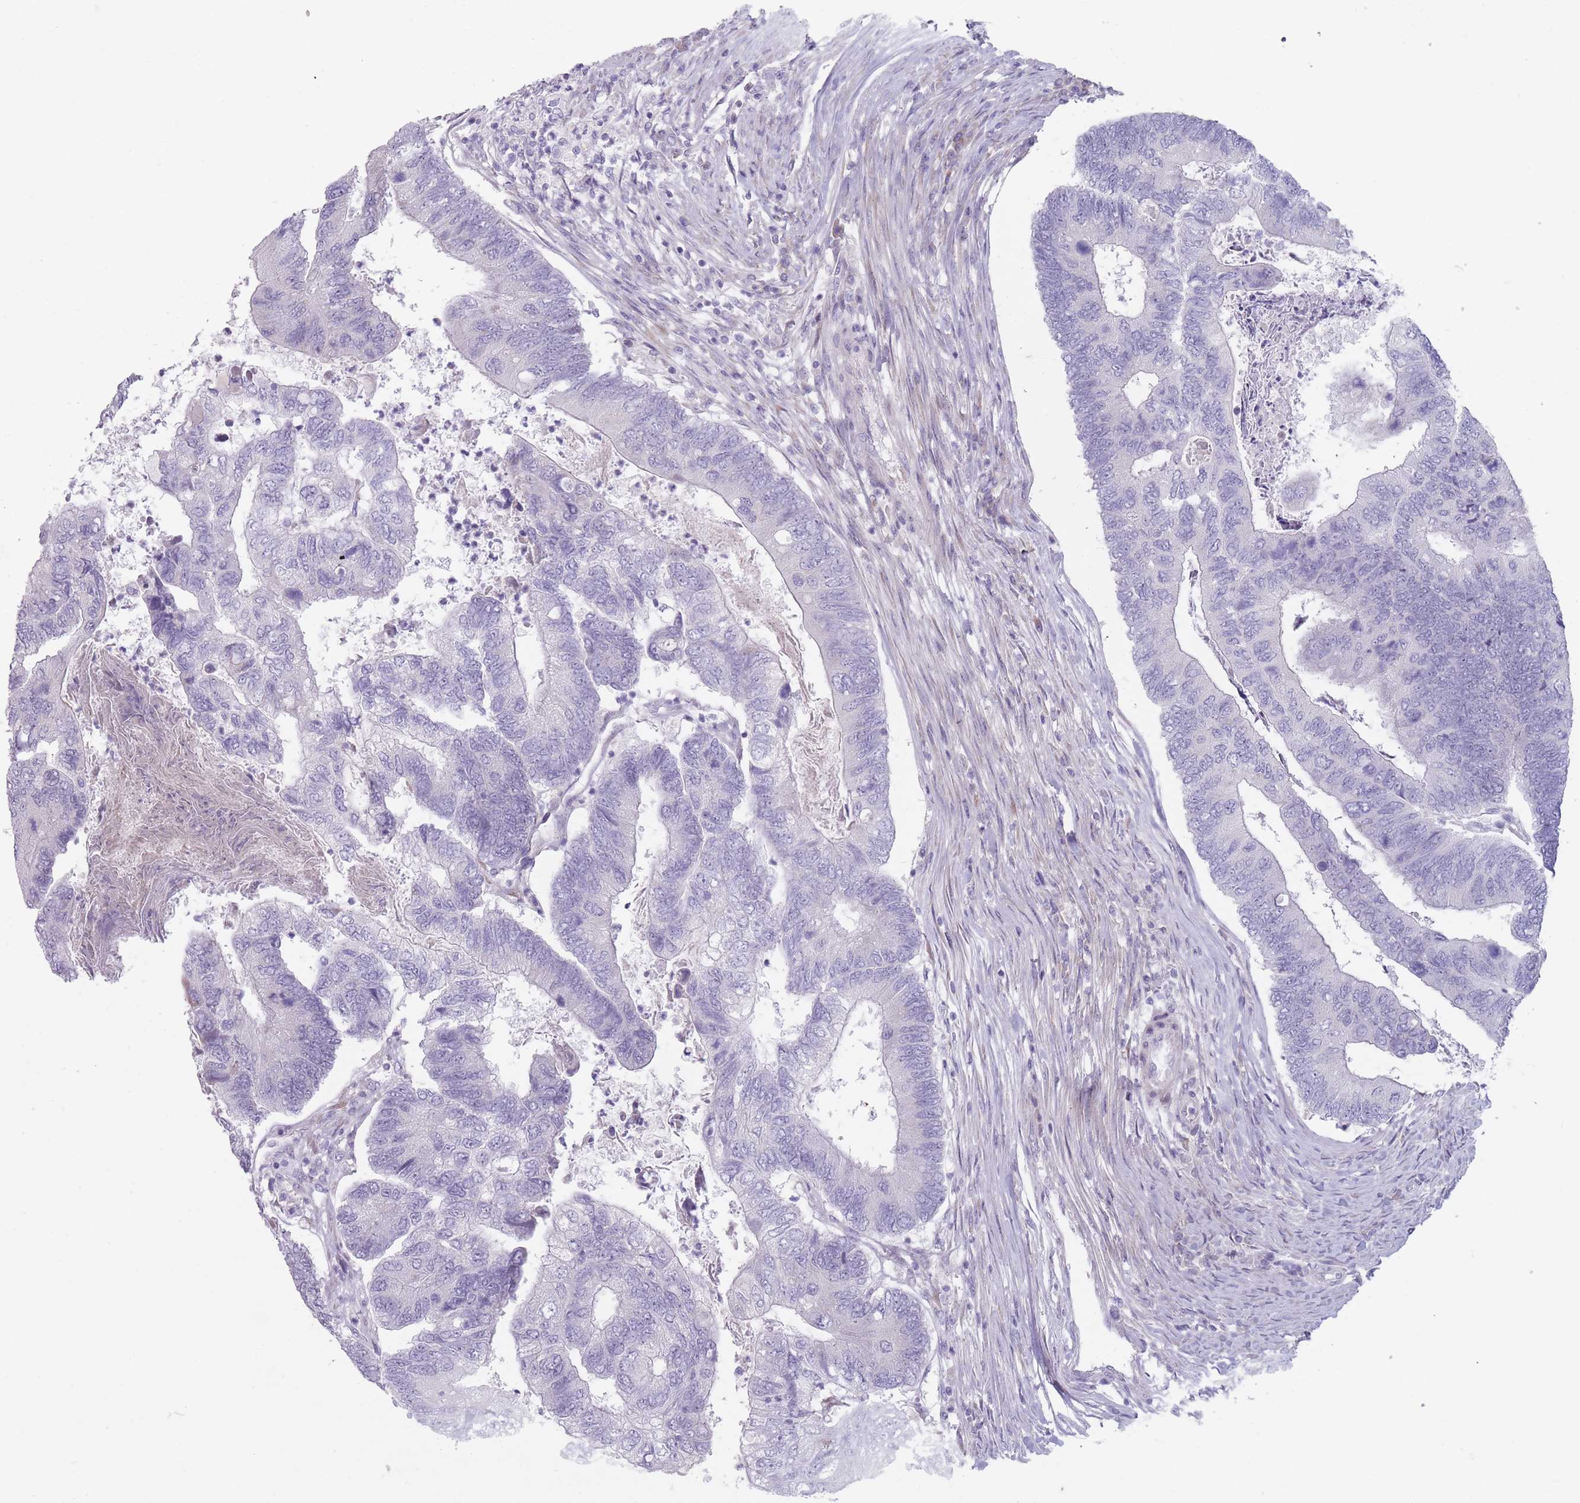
{"staining": {"intensity": "negative", "quantity": "none", "location": "none"}, "tissue": "colorectal cancer", "cell_type": "Tumor cells", "image_type": "cancer", "snomed": [{"axis": "morphology", "description": "Adenocarcinoma, NOS"}, {"axis": "topography", "description": "Colon"}], "caption": "IHC micrograph of human colorectal adenocarcinoma stained for a protein (brown), which reveals no staining in tumor cells.", "gene": "PAIP2B", "patient": {"sex": "female", "age": 67}}